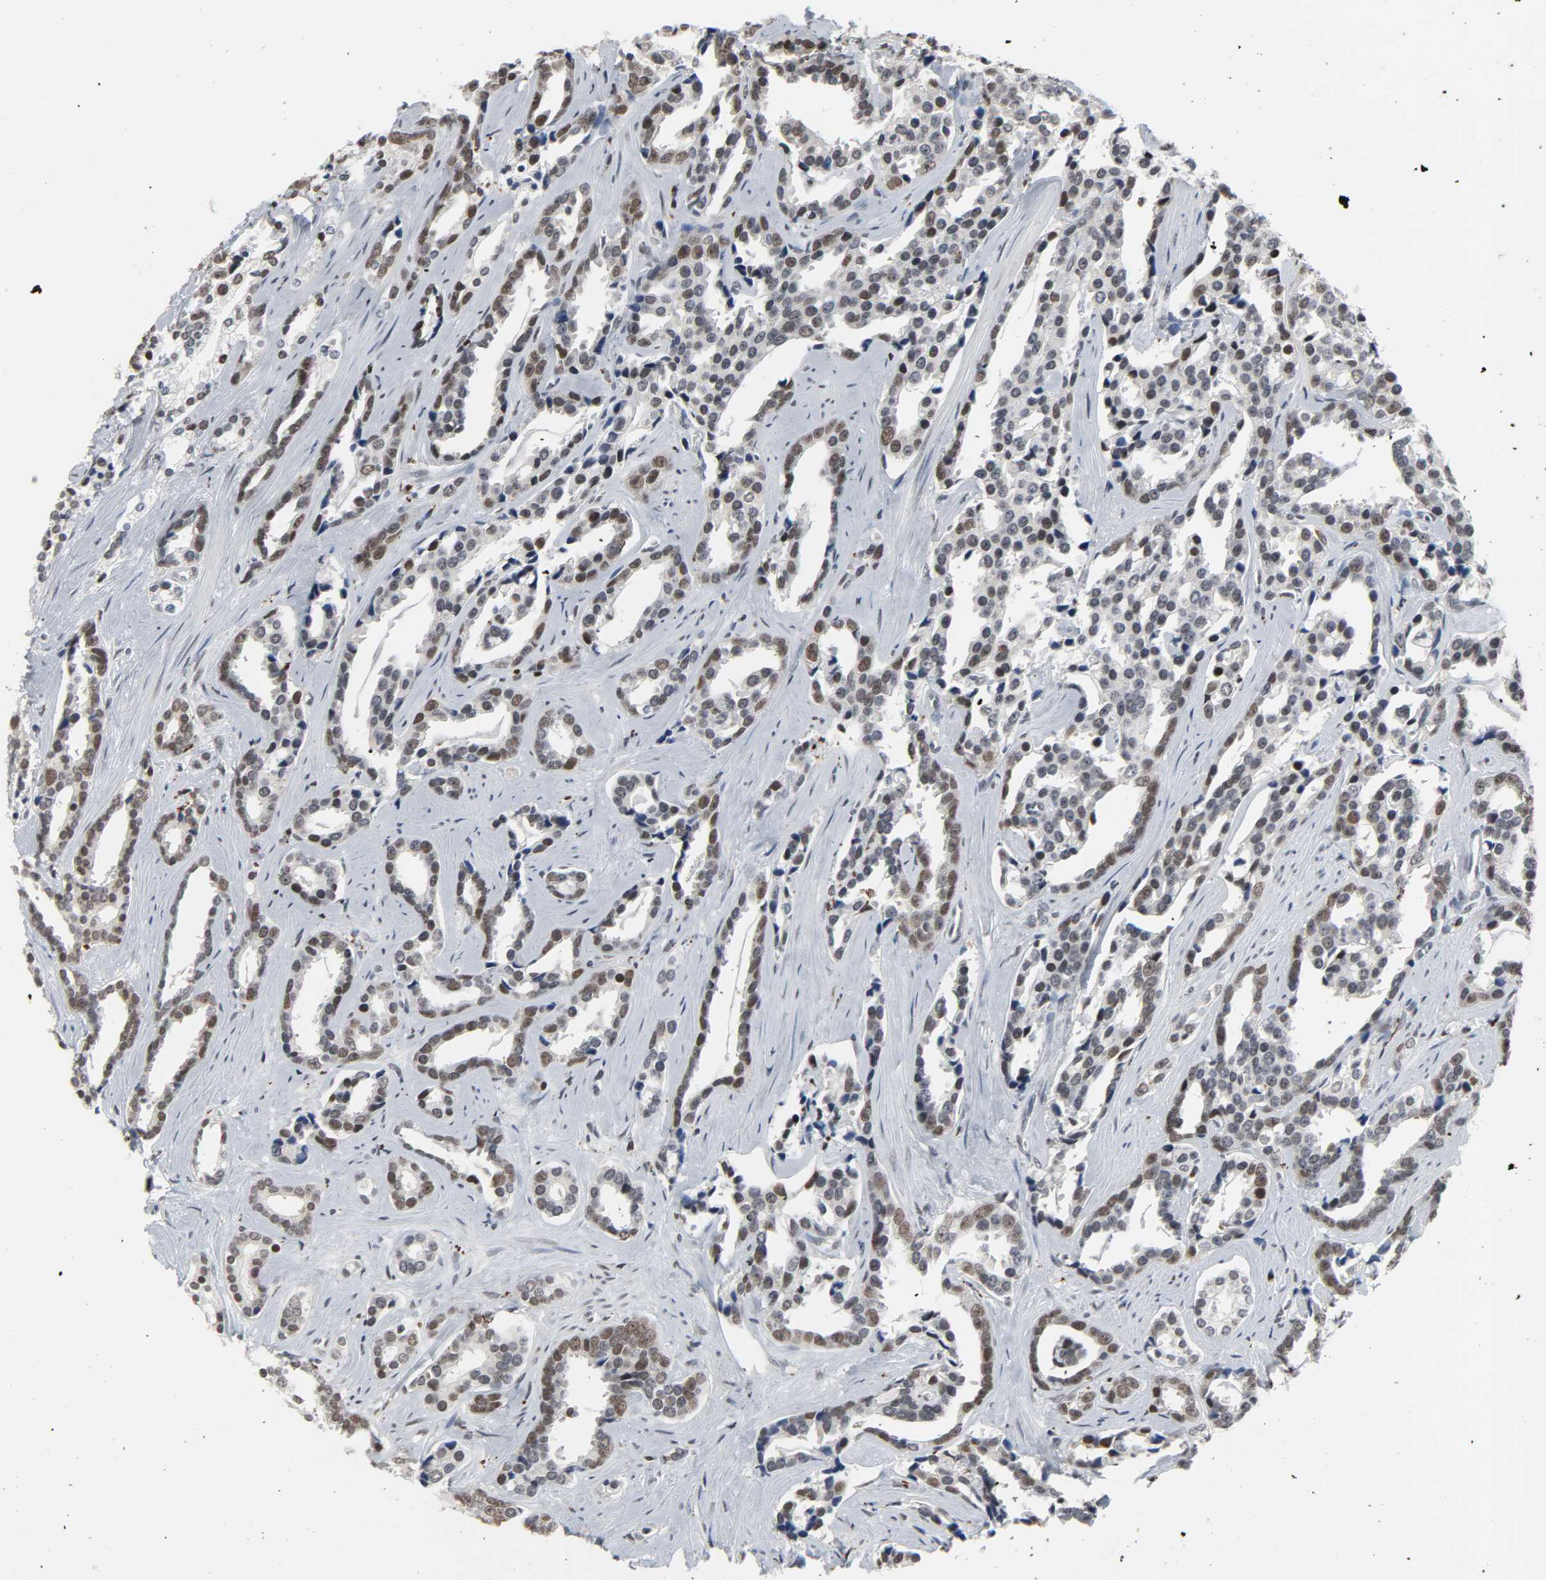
{"staining": {"intensity": "weak", "quantity": ">75%", "location": "nuclear"}, "tissue": "prostate cancer", "cell_type": "Tumor cells", "image_type": "cancer", "snomed": [{"axis": "morphology", "description": "Adenocarcinoma, High grade"}, {"axis": "topography", "description": "Prostate"}], "caption": "Prostate cancer (adenocarcinoma (high-grade)) tissue displays weak nuclear expression in approximately >75% of tumor cells, visualized by immunohistochemistry.", "gene": "DAZAP1", "patient": {"sex": "male", "age": 67}}